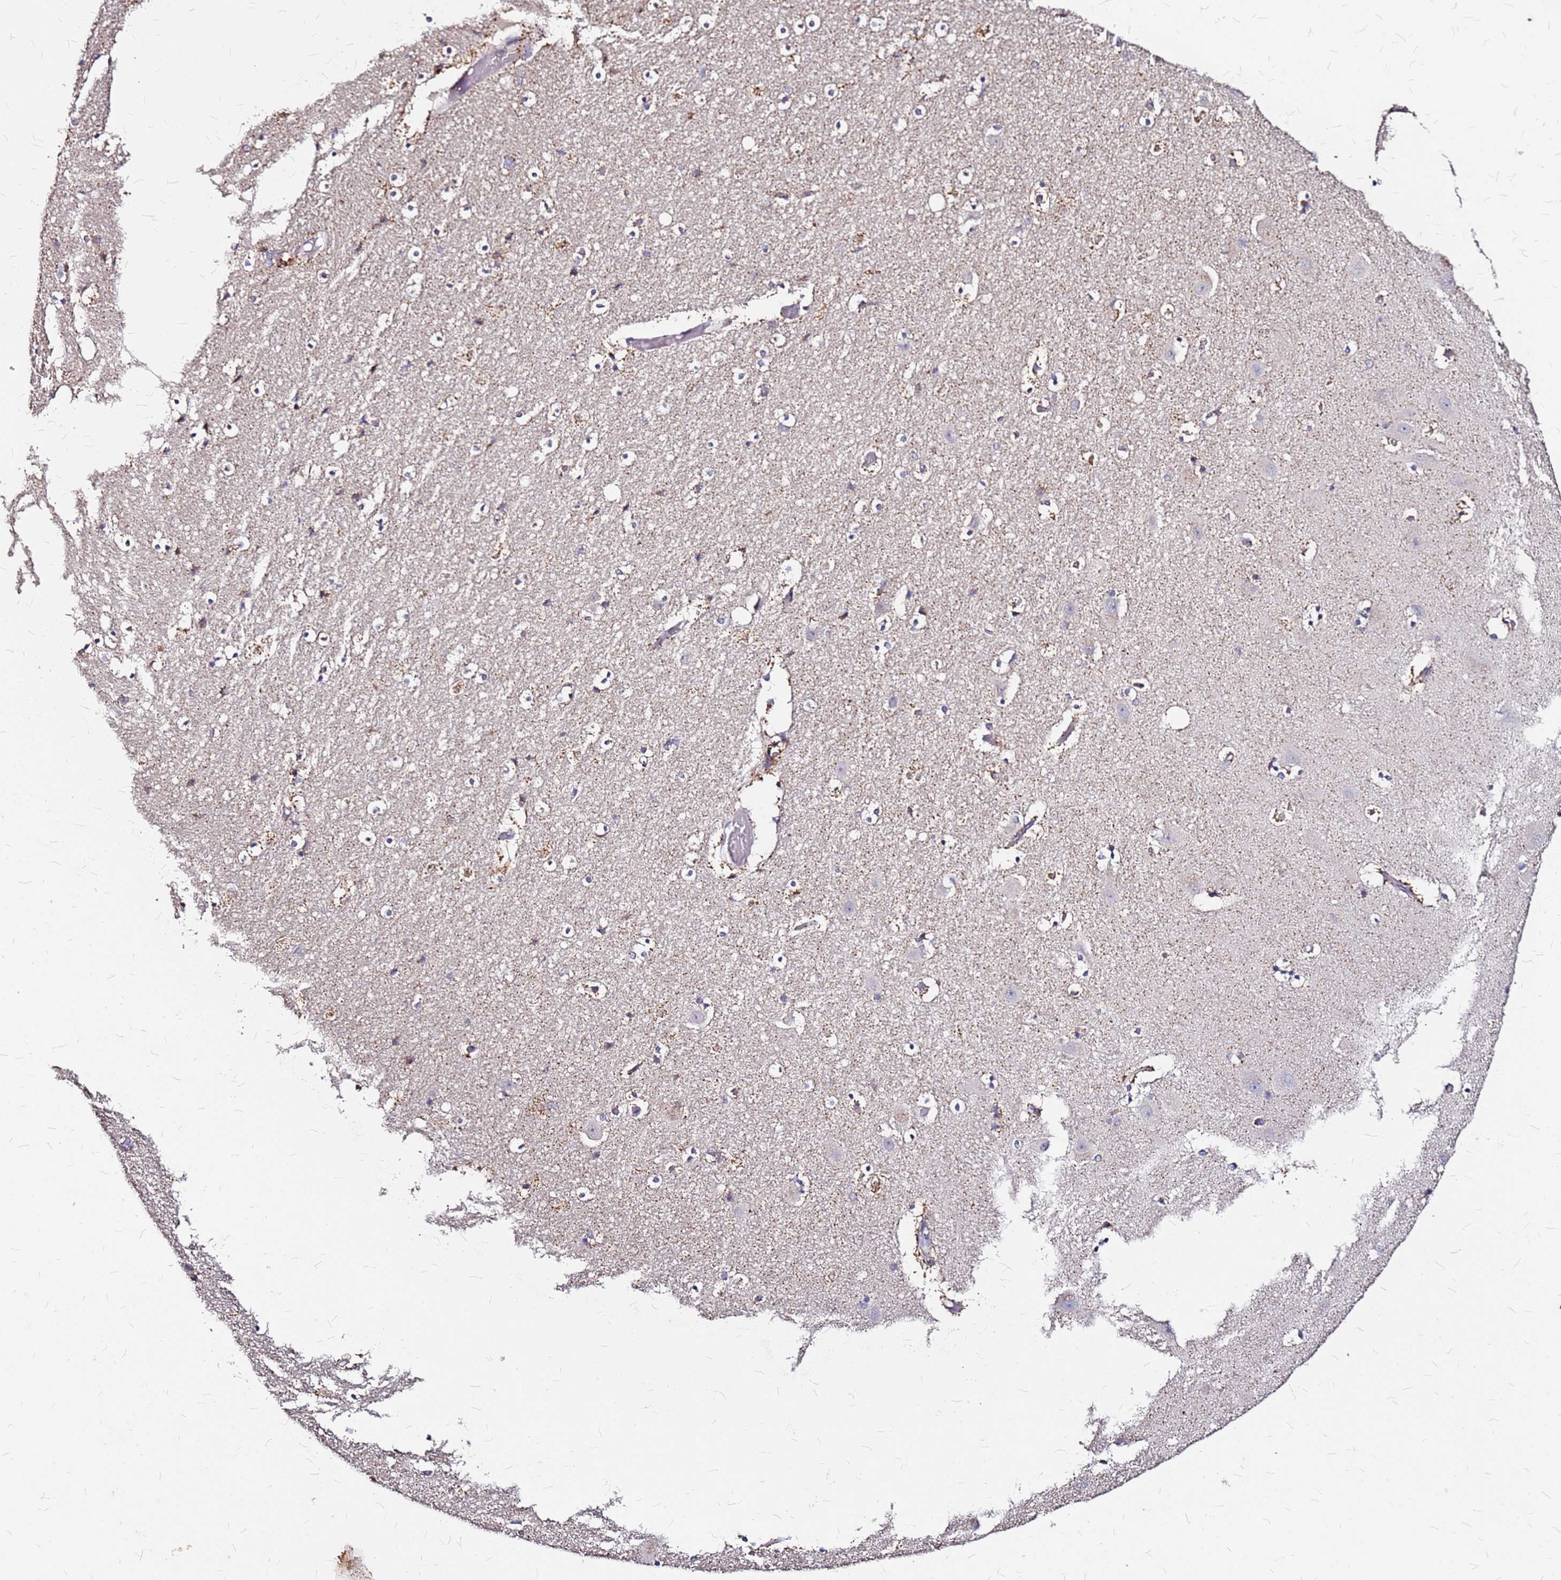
{"staining": {"intensity": "weak", "quantity": "25%-75%", "location": "cytoplasmic/membranous"}, "tissue": "hippocampus", "cell_type": "Glial cells", "image_type": "normal", "snomed": [{"axis": "morphology", "description": "Normal tissue, NOS"}, {"axis": "topography", "description": "Hippocampus"}], "caption": "A micrograph of human hippocampus stained for a protein displays weak cytoplasmic/membranous brown staining in glial cells.", "gene": "DCDC2C", "patient": {"sex": "female", "age": 52}}